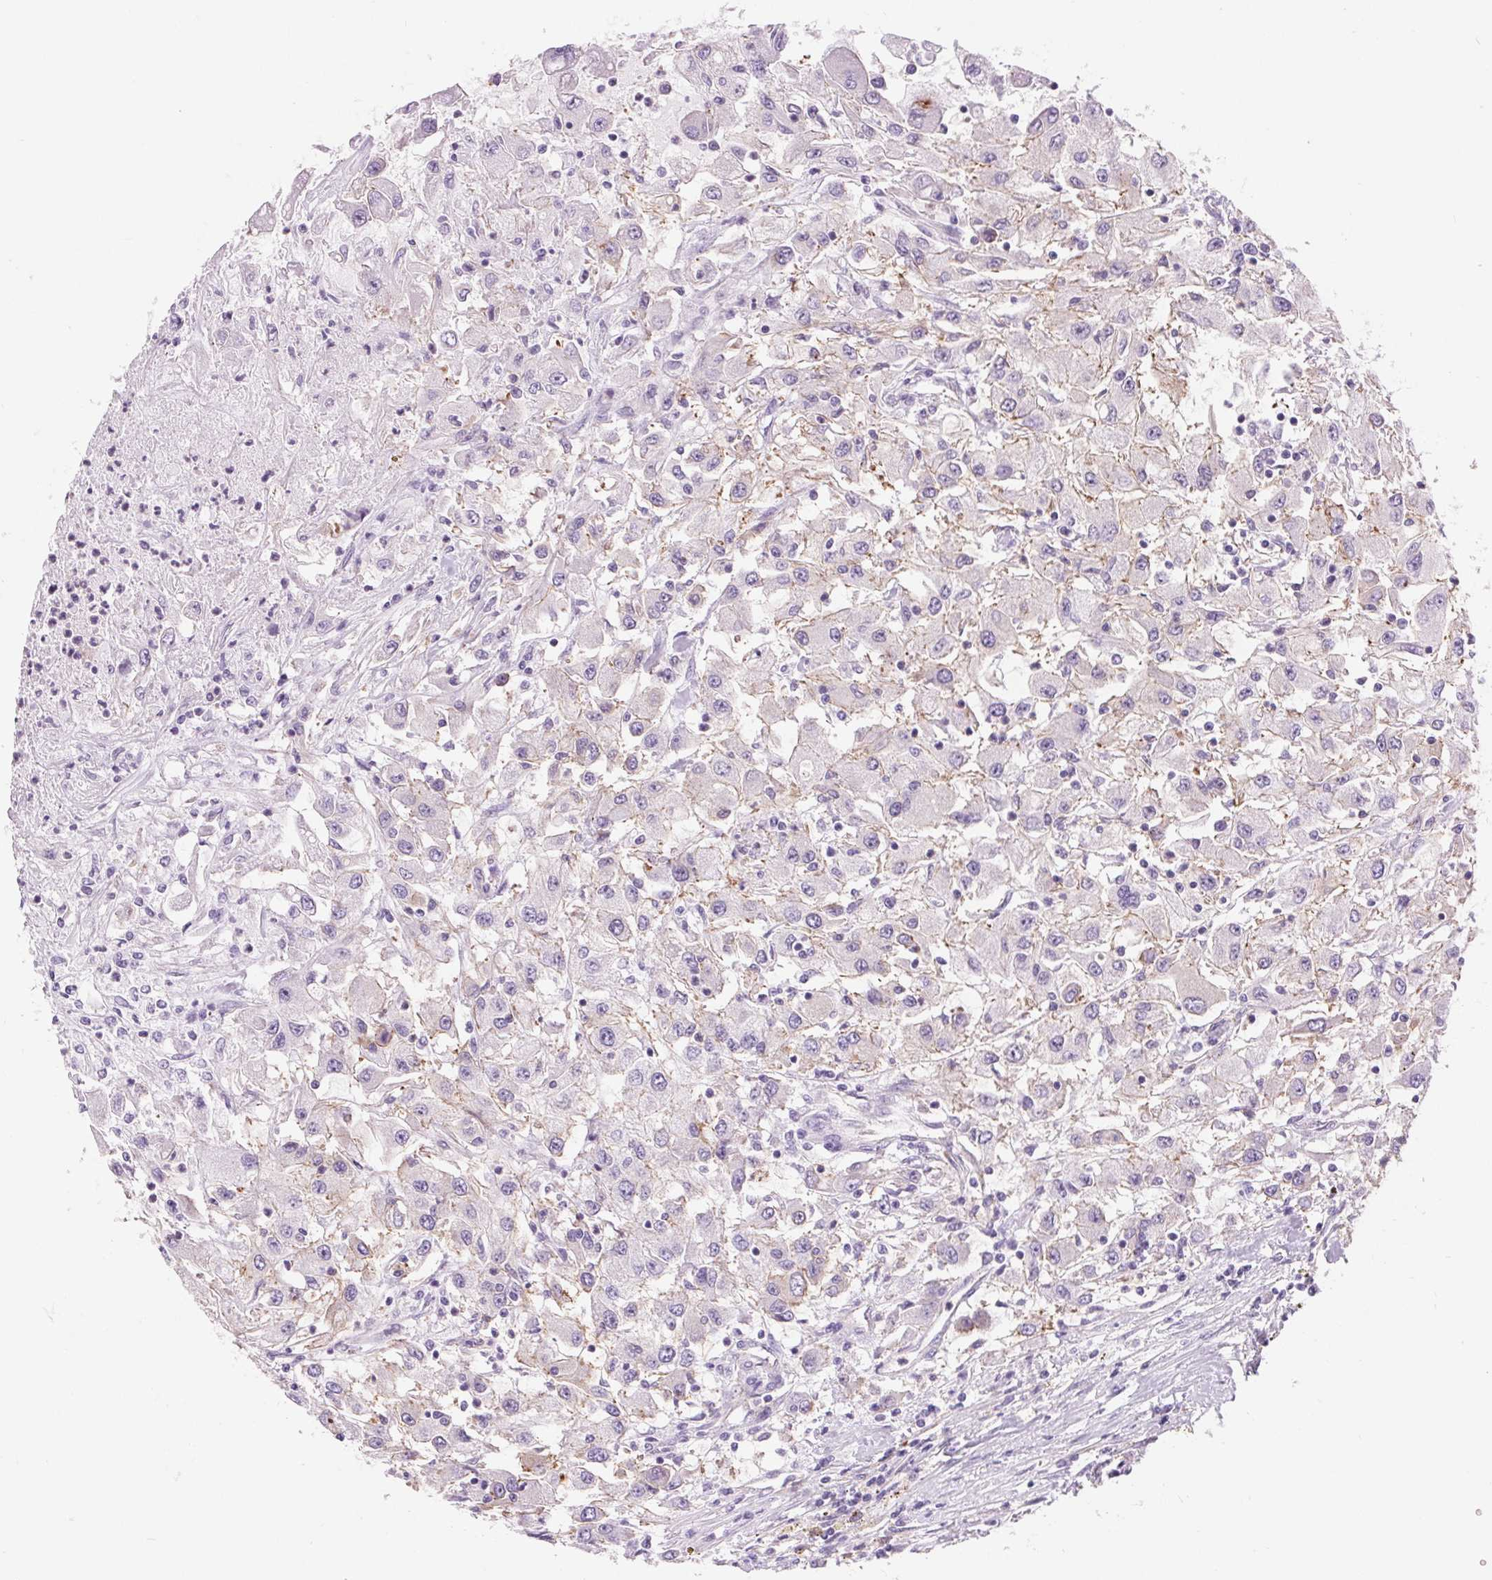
{"staining": {"intensity": "negative", "quantity": "none", "location": "none"}, "tissue": "renal cancer", "cell_type": "Tumor cells", "image_type": "cancer", "snomed": [{"axis": "morphology", "description": "Adenocarcinoma, NOS"}, {"axis": "topography", "description": "Kidney"}], "caption": "DAB (3,3'-diaminobenzidine) immunohistochemical staining of renal cancer (adenocarcinoma) reveals no significant expression in tumor cells. (Stains: DAB (3,3'-diaminobenzidine) IHC with hematoxylin counter stain, Microscopy: brightfield microscopy at high magnification).", "gene": "DIXDC1", "patient": {"sex": "female", "age": 67}}